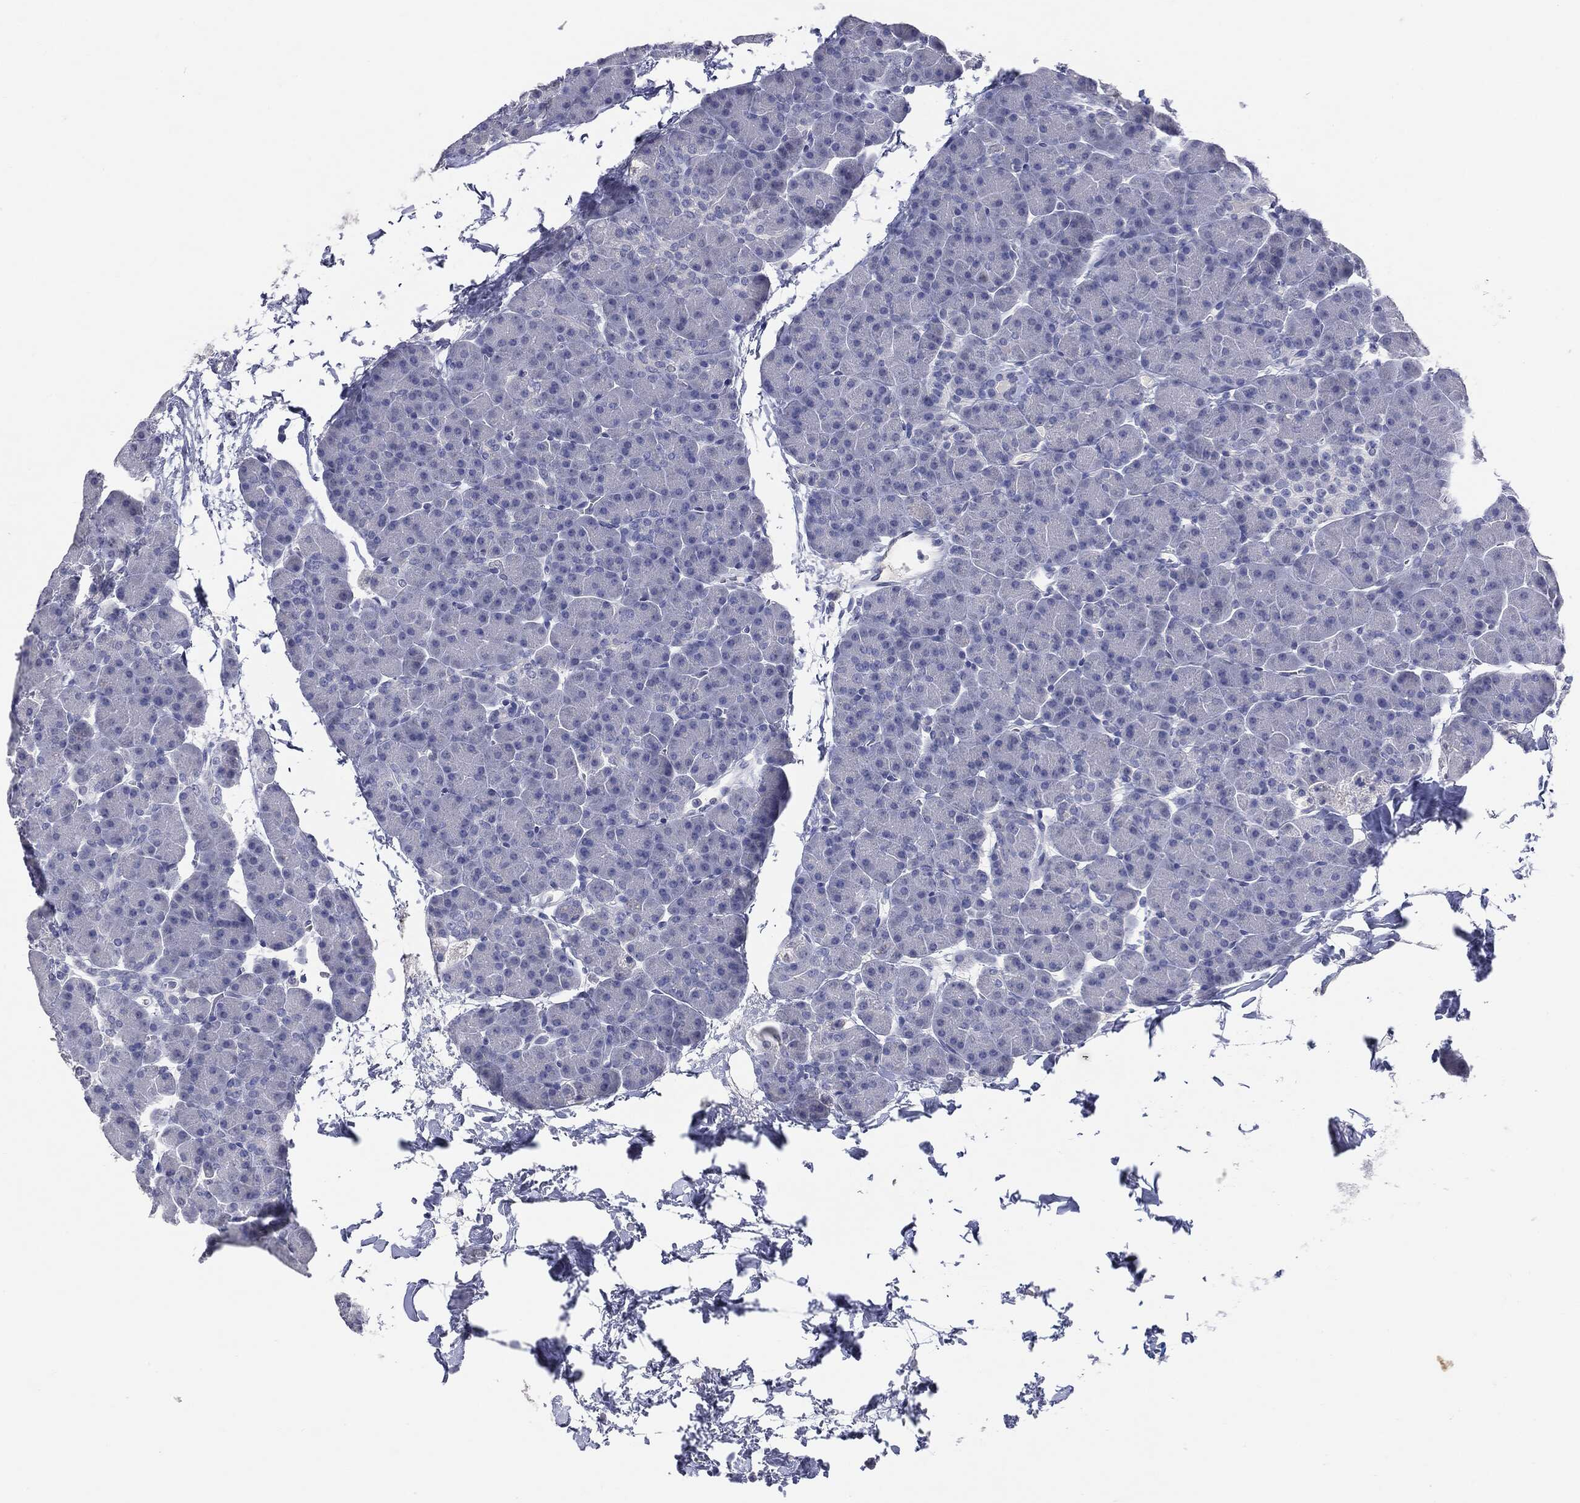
{"staining": {"intensity": "negative", "quantity": "none", "location": "none"}, "tissue": "pancreas", "cell_type": "Exocrine glandular cells", "image_type": "normal", "snomed": [{"axis": "morphology", "description": "Normal tissue, NOS"}, {"axis": "topography", "description": "Pancreas"}], "caption": "This is an immunohistochemistry (IHC) photomicrograph of unremarkable pancreas. There is no expression in exocrine glandular cells.", "gene": "TSHB", "patient": {"sex": "female", "age": 44}}